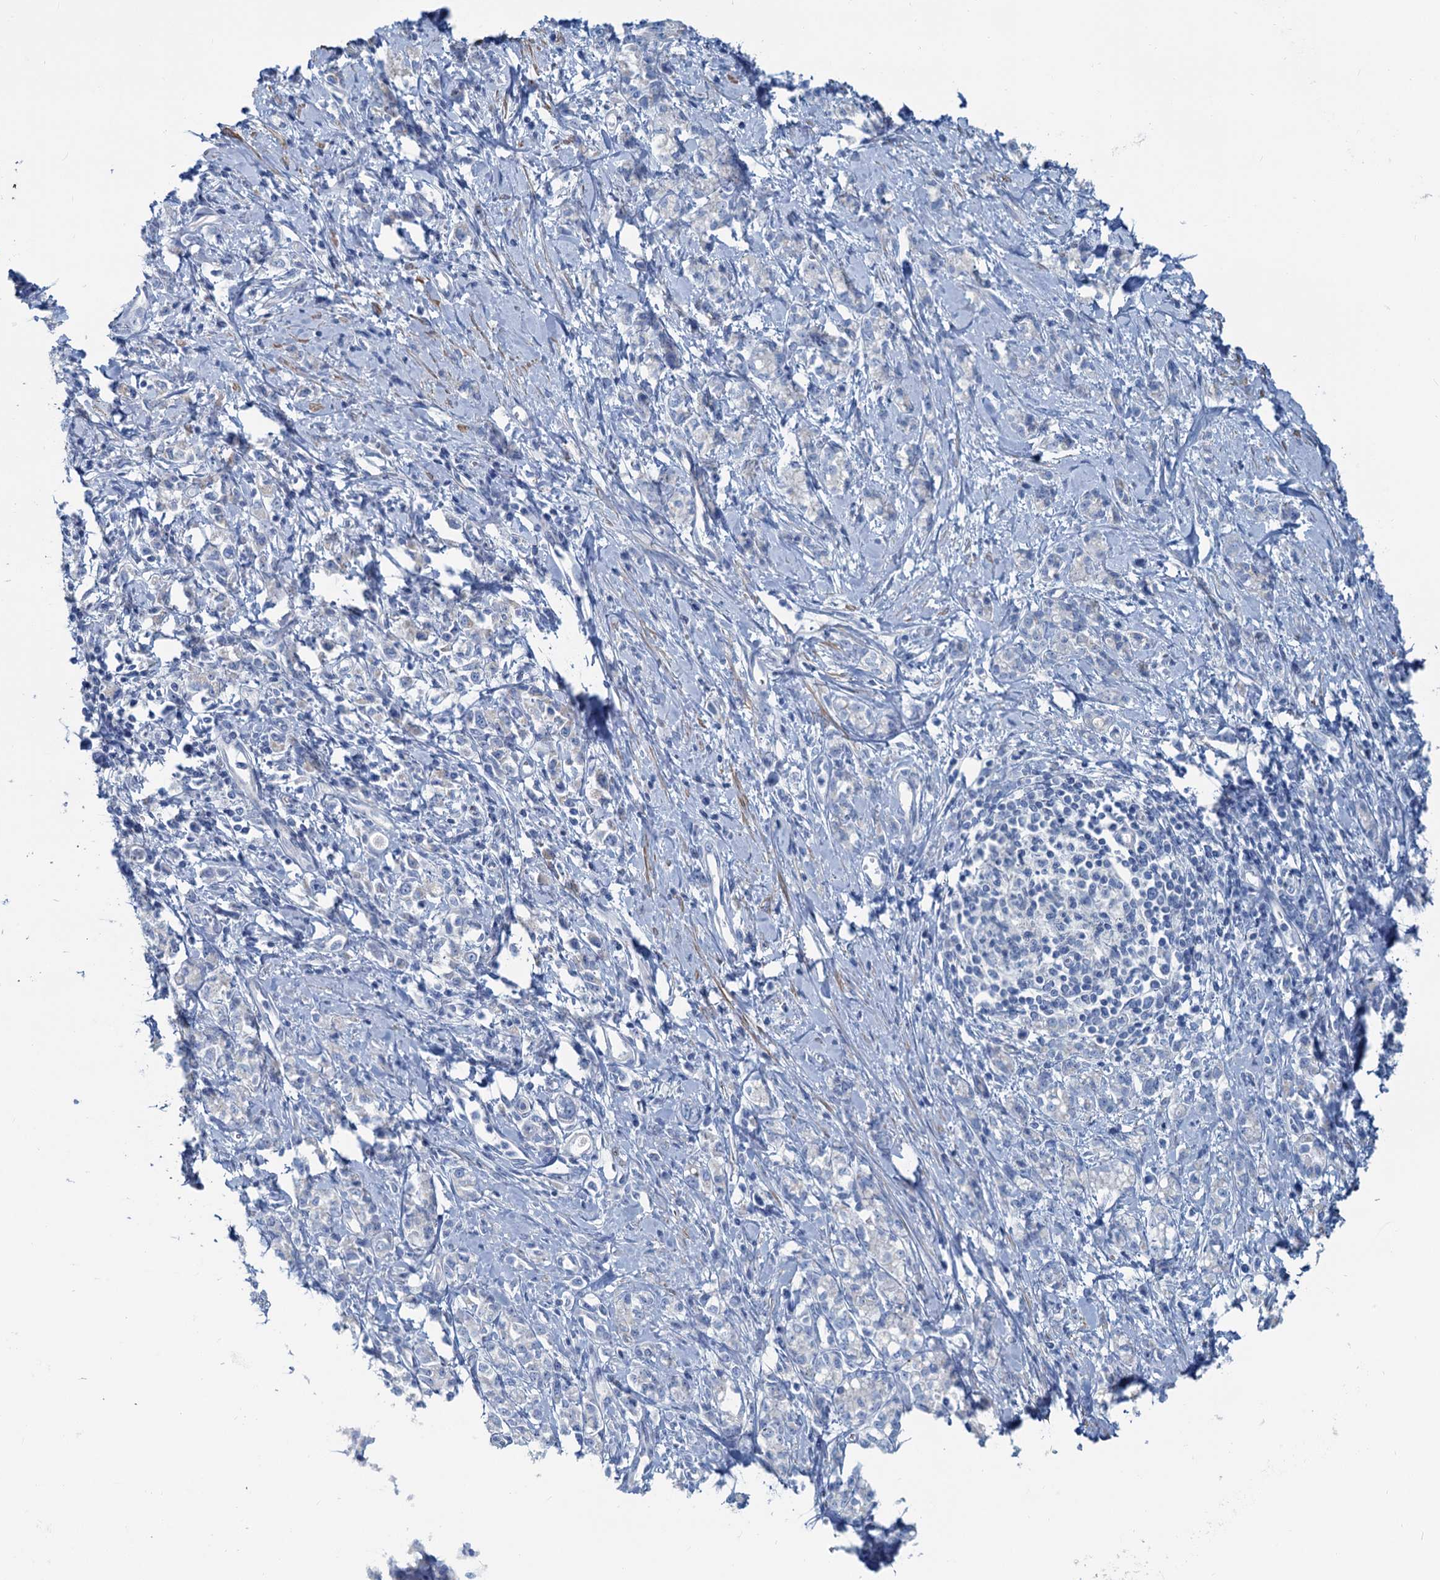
{"staining": {"intensity": "negative", "quantity": "none", "location": "none"}, "tissue": "stomach cancer", "cell_type": "Tumor cells", "image_type": "cancer", "snomed": [{"axis": "morphology", "description": "Adenocarcinoma, NOS"}, {"axis": "topography", "description": "Stomach"}], "caption": "The photomicrograph reveals no significant expression in tumor cells of stomach cancer (adenocarcinoma).", "gene": "SLC1A3", "patient": {"sex": "female", "age": 76}}